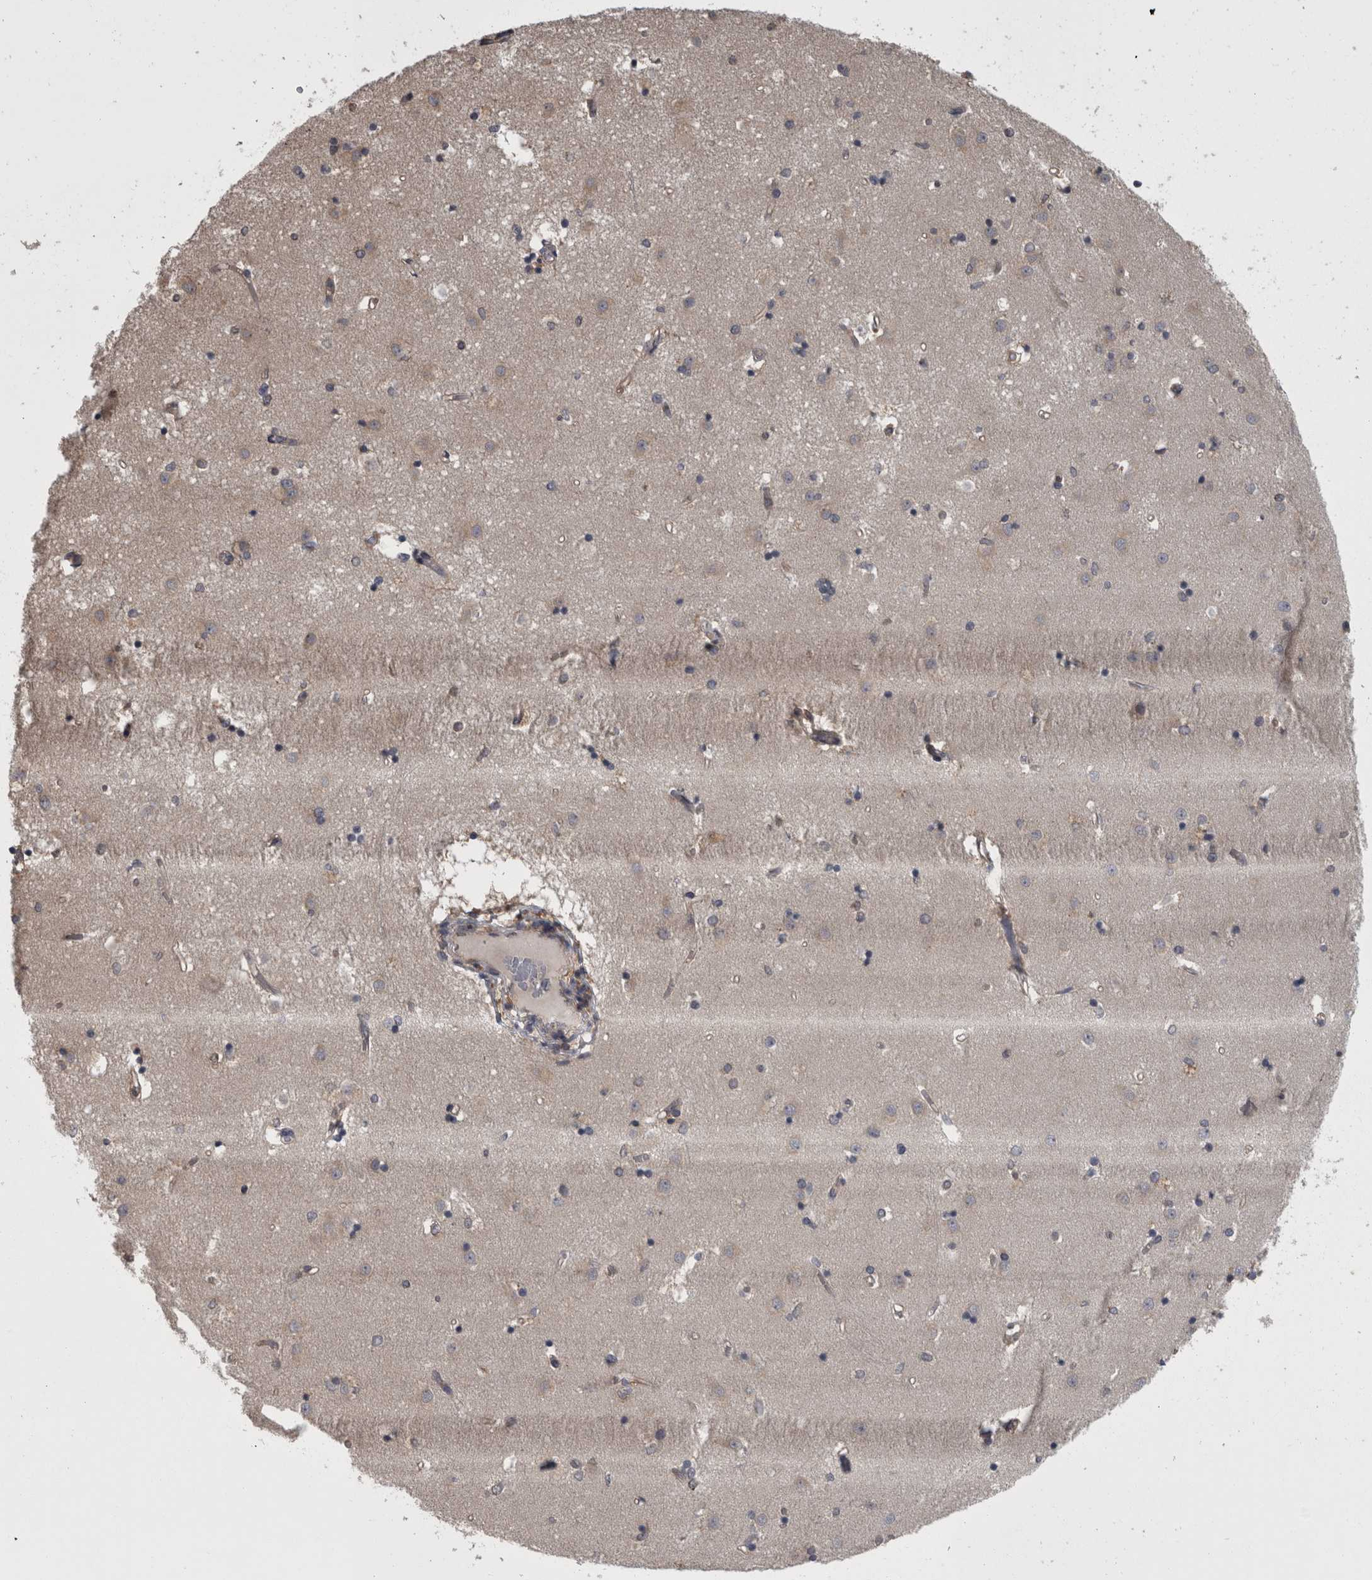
{"staining": {"intensity": "negative", "quantity": "none", "location": "none"}, "tissue": "caudate", "cell_type": "Glial cells", "image_type": "normal", "snomed": [{"axis": "morphology", "description": "Normal tissue, NOS"}, {"axis": "topography", "description": "Lateral ventricle wall"}], "caption": "IHC micrograph of benign caudate: caudate stained with DAB (3,3'-diaminobenzidine) exhibits no significant protein staining in glial cells. (Brightfield microscopy of DAB IHC at high magnification).", "gene": "APRT", "patient": {"sex": "male", "age": 45}}